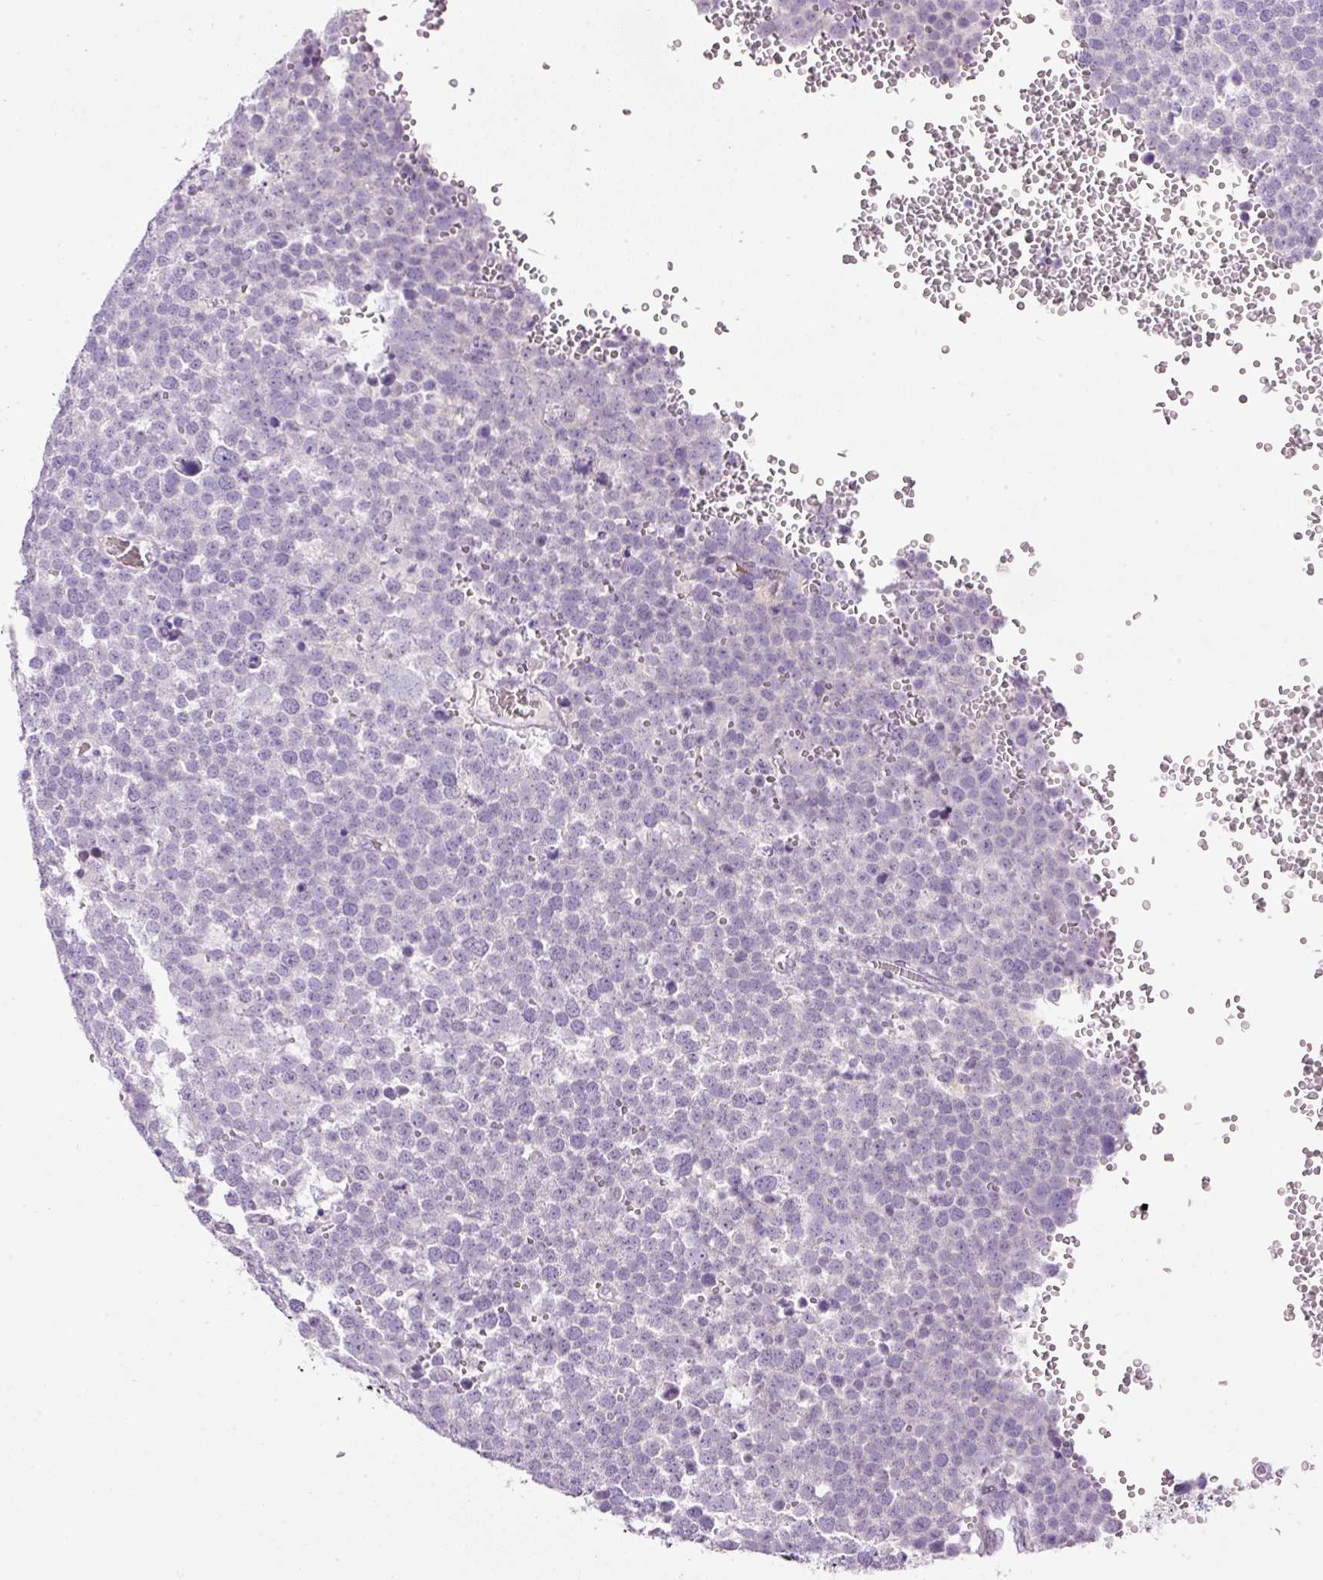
{"staining": {"intensity": "negative", "quantity": "none", "location": "none"}, "tissue": "testis cancer", "cell_type": "Tumor cells", "image_type": "cancer", "snomed": [{"axis": "morphology", "description": "Seminoma, NOS"}, {"axis": "topography", "description": "Testis"}], "caption": "A photomicrograph of human seminoma (testis) is negative for staining in tumor cells. (Immunohistochemistry, brightfield microscopy, high magnification).", "gene": "SRC", "patient": {"sex": "male", "age": 71}}